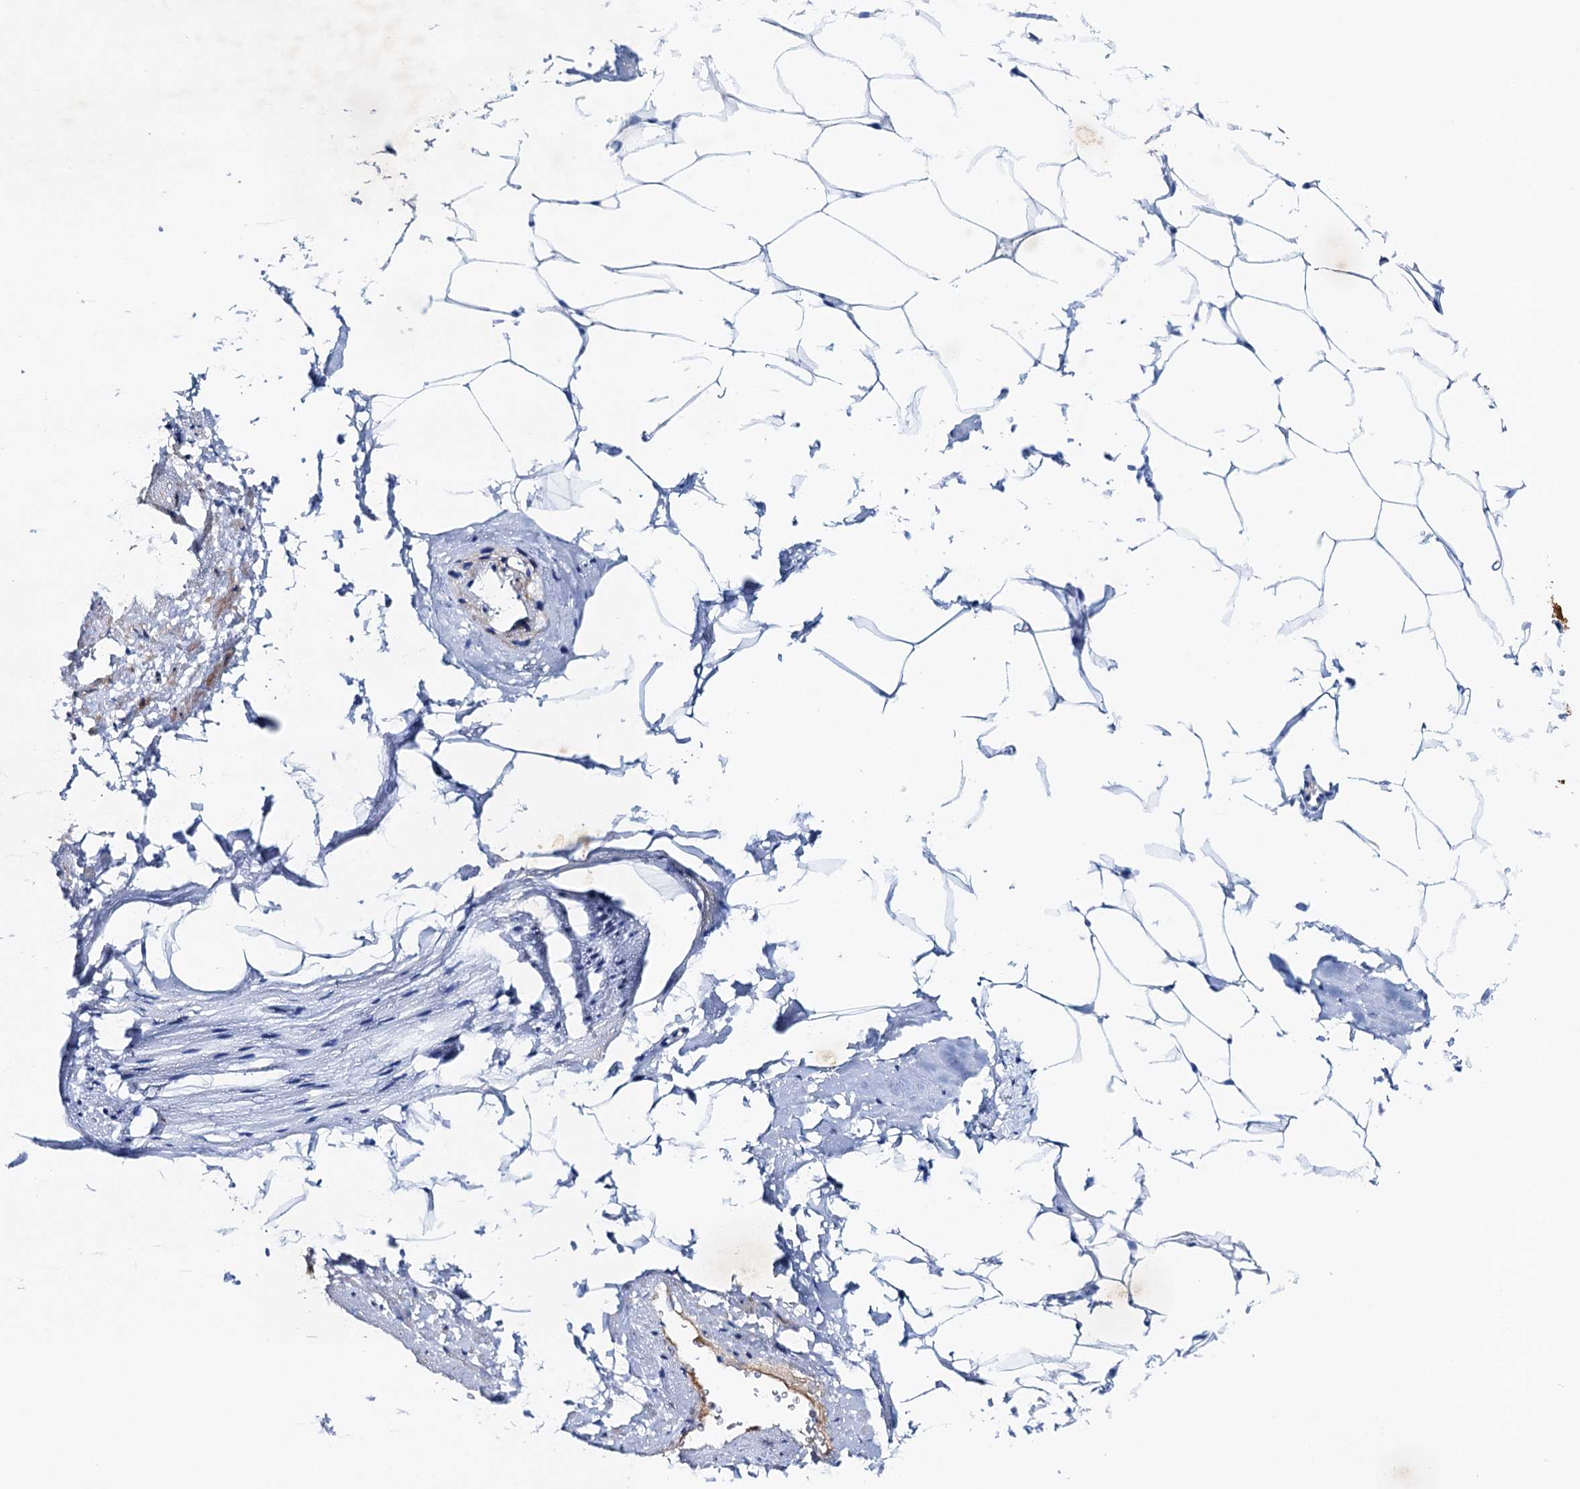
{"staining": {"intensity": "negative", "quantity": "none", "location": "none"}, "tissue": "adipose tissue", "cell_type": "Adipocytes", "image_type": "normal", "snomed": [{"axis": "morphology", "description": "Normal tissue, NOS"}, {"axis": "morphology", "description": "Adenocarcinoma, Low grade"}, {"axis": "topography", "description": "Prostate"}, {"axis": "topography", "description": "Peripheral nerve tissue"}], "caption": "Adipose tissue stained for a protein using immunohistochemistry shows no staining adipocytes.", "gene": "NLRP10", "patient": {"sex": "male", "age": 63}}